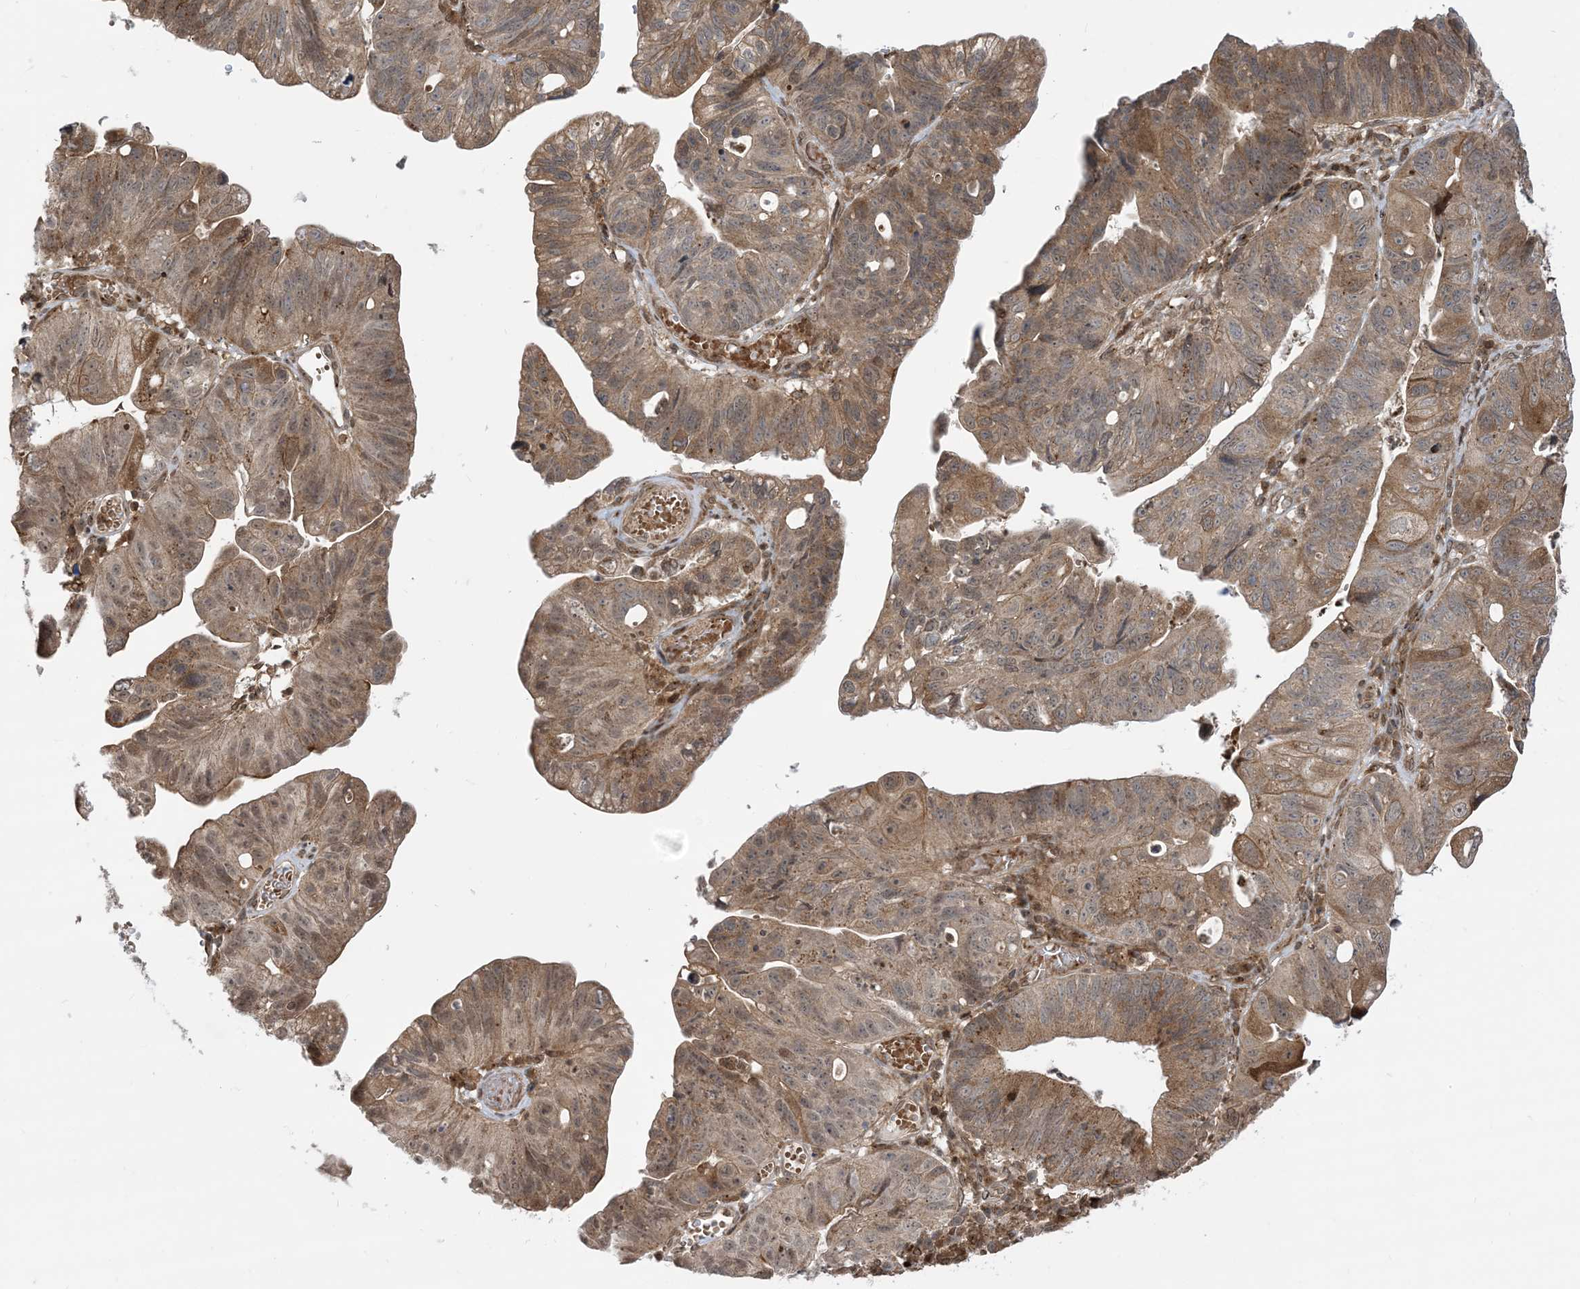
{"staining": {"intensity": "moderate", "quantity": ">75%", "location": "cytoplasmic/membranous"}, "tissue": "stomach cancer", "cell_type": "Tumor cells", "image_type": "cancer", "snomed": [{"axis": "morphology", "description": "Adenocarcinoma, NOS"}, {"axis": "topography", "description": "Stomach"}], "caption": "This image exhibits stomach cancer stained with immunohistochemistry to label a protein in brown. The cytoplasmic/membranous of tumor cells show moderate positivity for the protein. Nuclei are counter-stained blue.", "gene": "CASP4", "patient": {"sex": "male", "age": 59}}